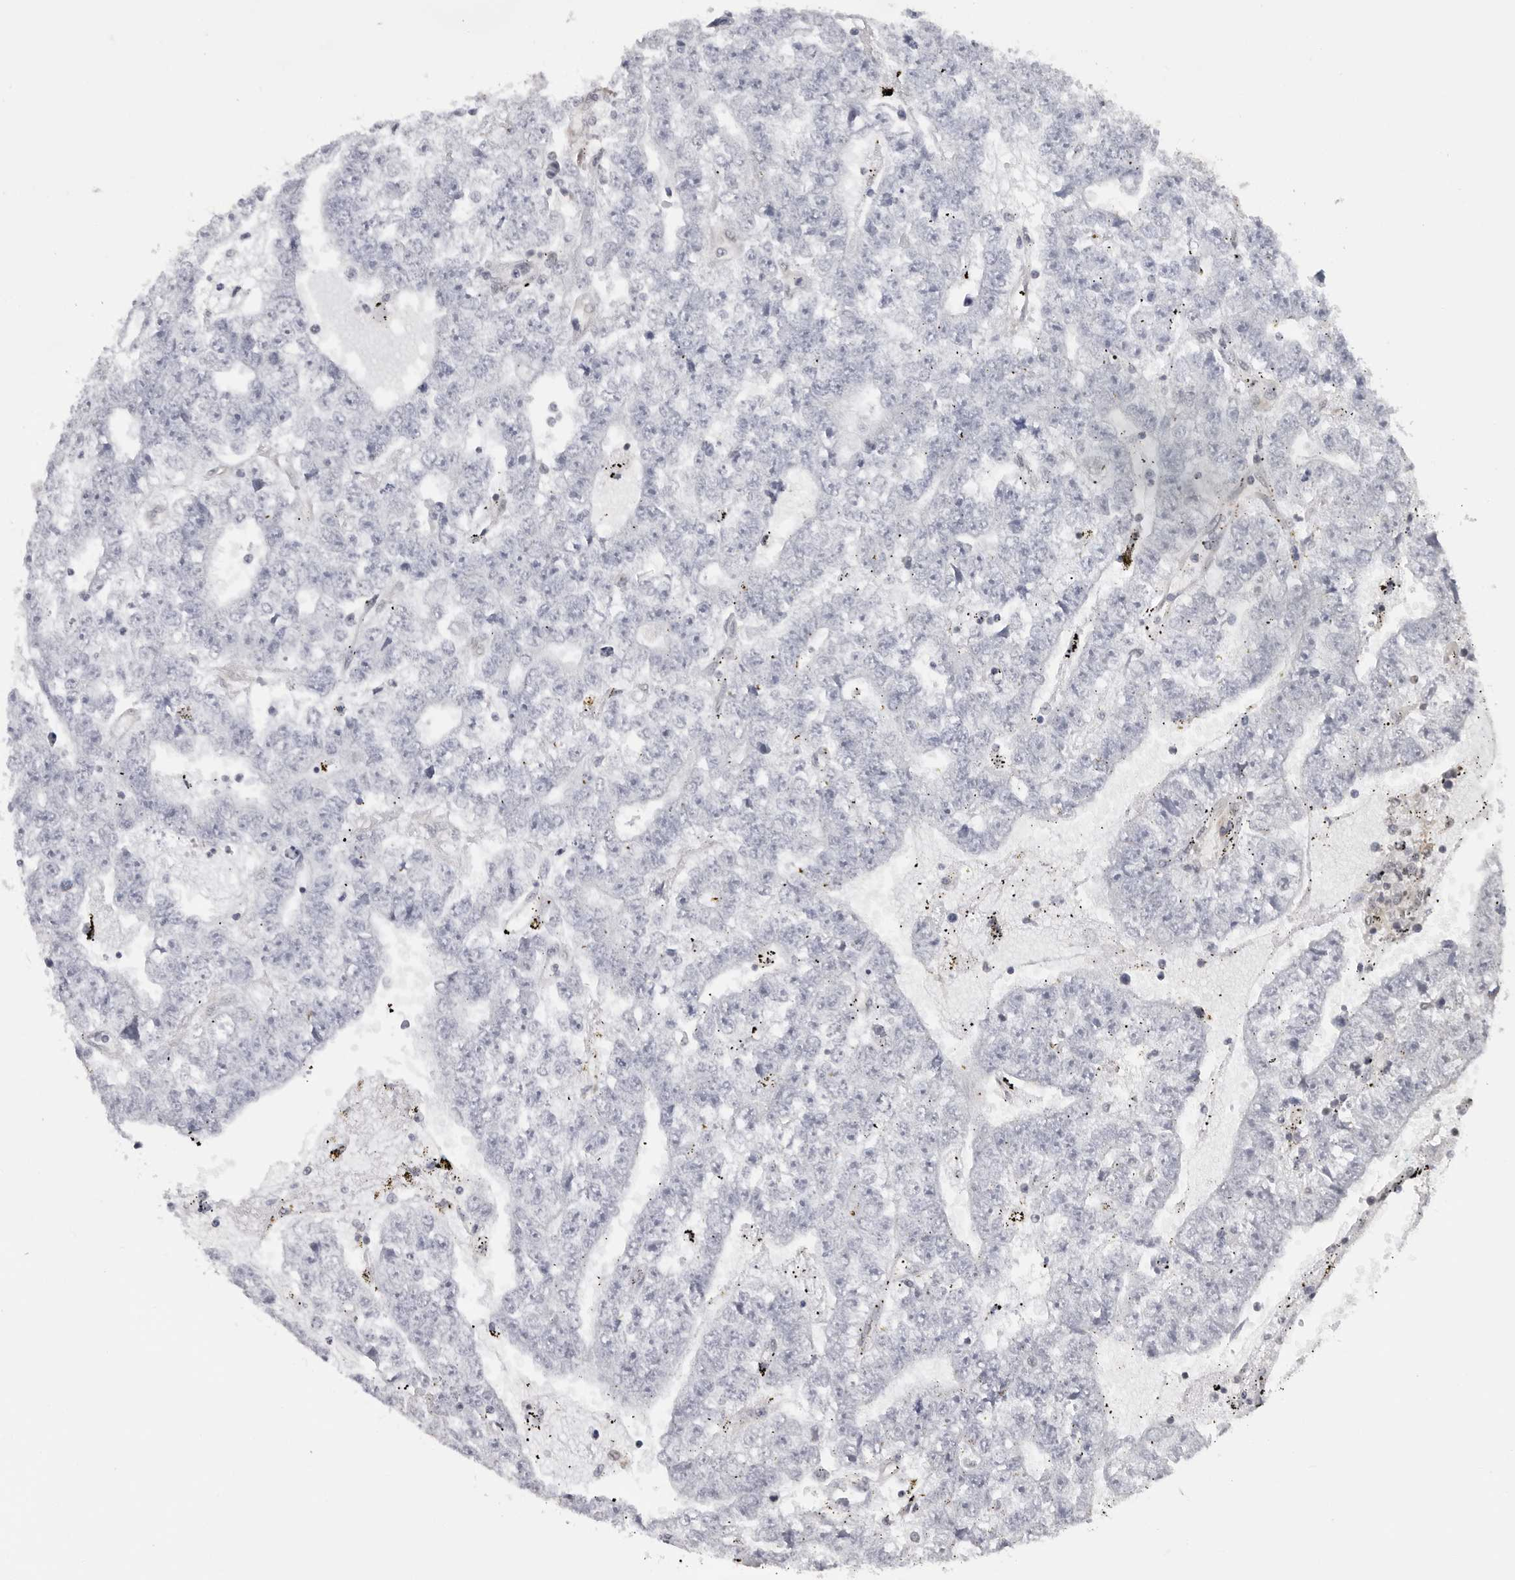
{"staining": {"intensity": "negative", "quantity": "none", "location": "none"}, "tissue": "testis cancer", "cell_type": "Tumor cells", "image_type": "cancer", "snomed": [{"axis": "morphology", "description": "Carcinoma, Embryonal, NOS"}, {"axis": "topography", "description": "Testis"}], "caption": "IHC of embryonal carcinoma (testis) displays no staining in tumor cells.", "gene": "CASP7", "patient": {"sex": "male", "age": 25}}